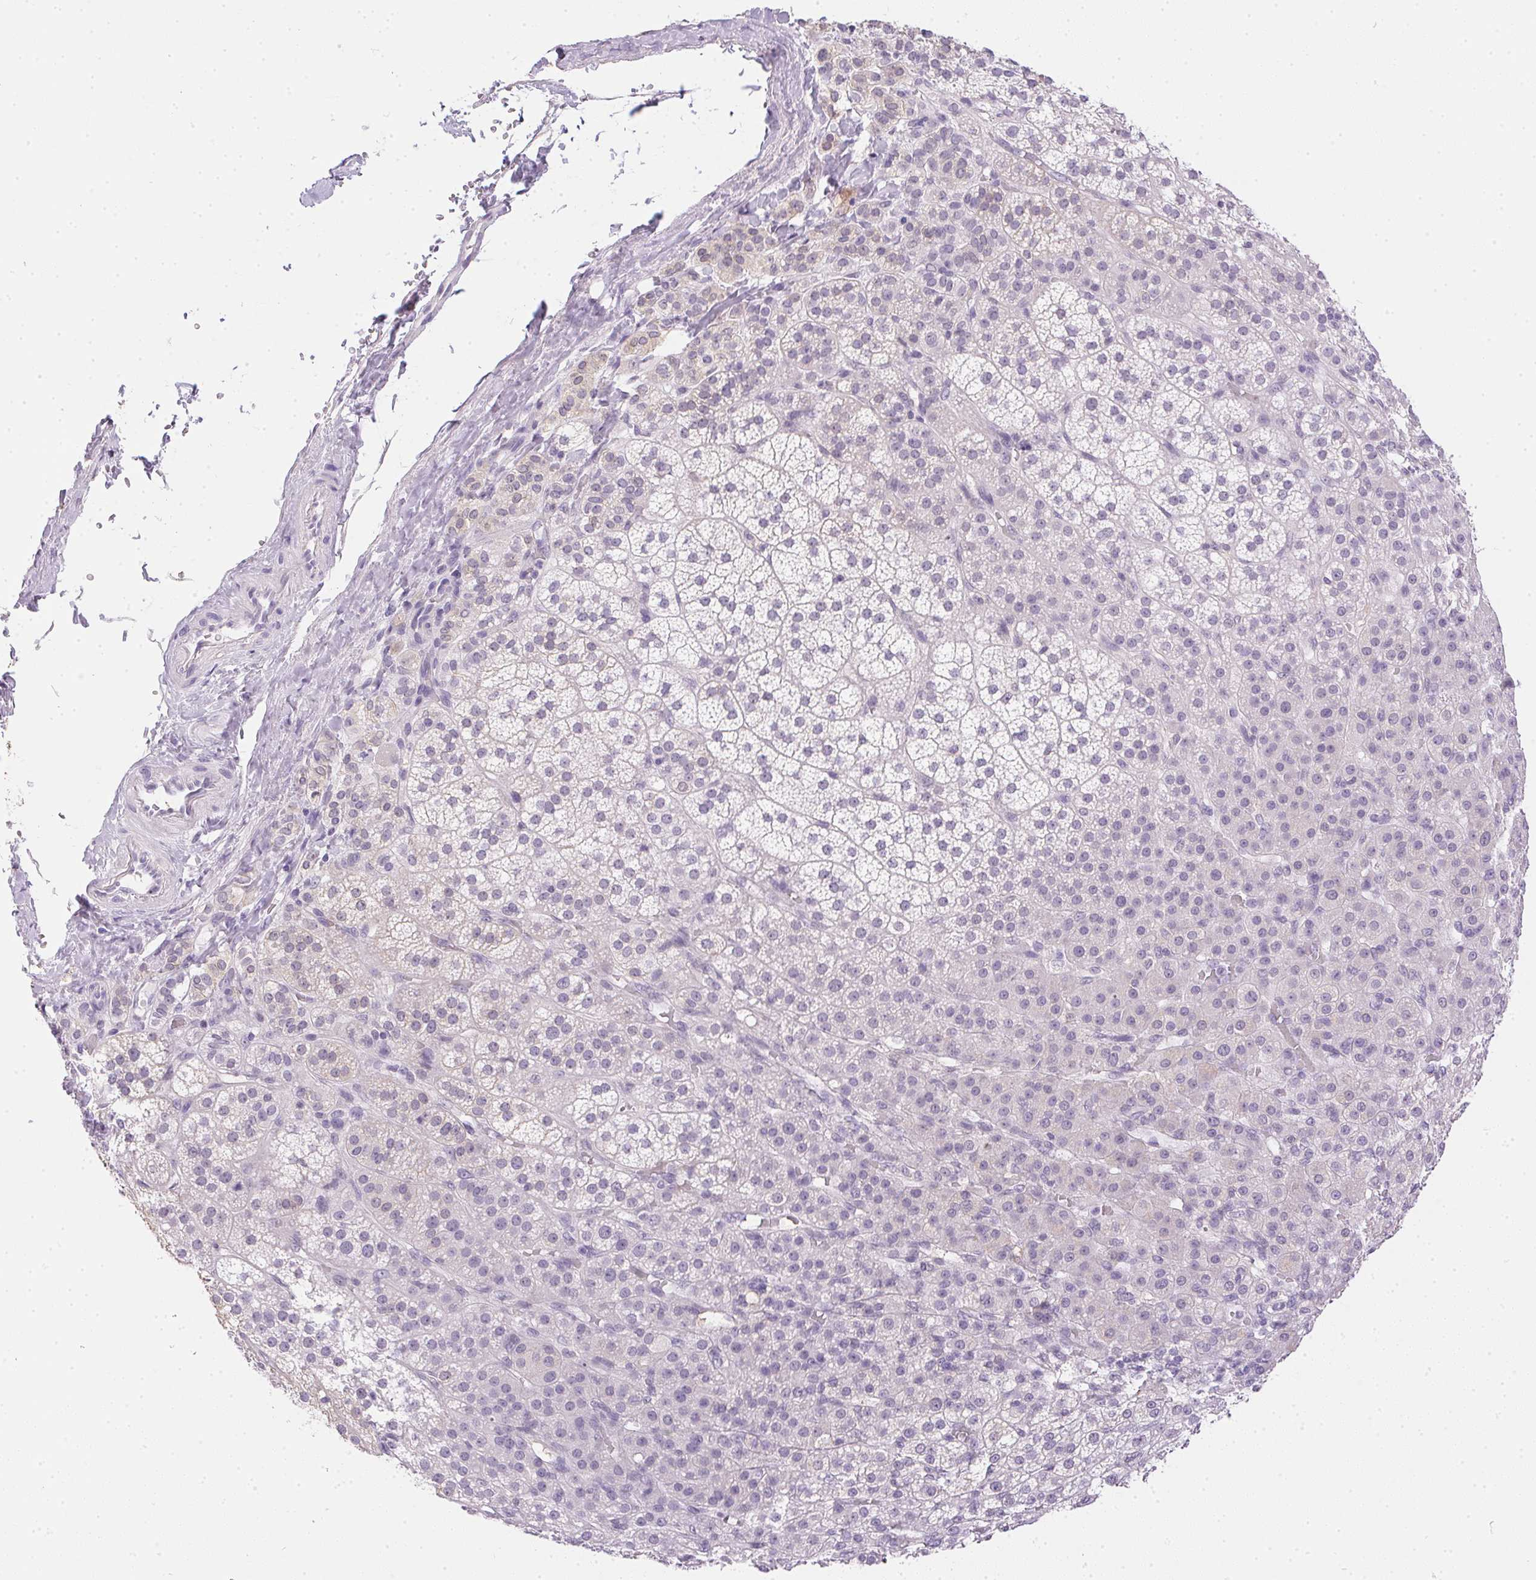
{"staining": {"intensity": "negative", "quantity": "none", "location": "none"}, "tissue": "adrenal gland", "cell_type": "Glandular cells", "image_type": "normal", "snomed": [{"axis": "morphology", "description": "Normal tissue, NOS"}, {"axis": "topography", "description": "Adrenal gland"}], "caption": "IHC photomicrograph of normal human adrenal gland stained for a protein (brown), which shows no expression in glandular cells.", "gene": "PRL", "patient": {"sex": "female", "age": 60}}